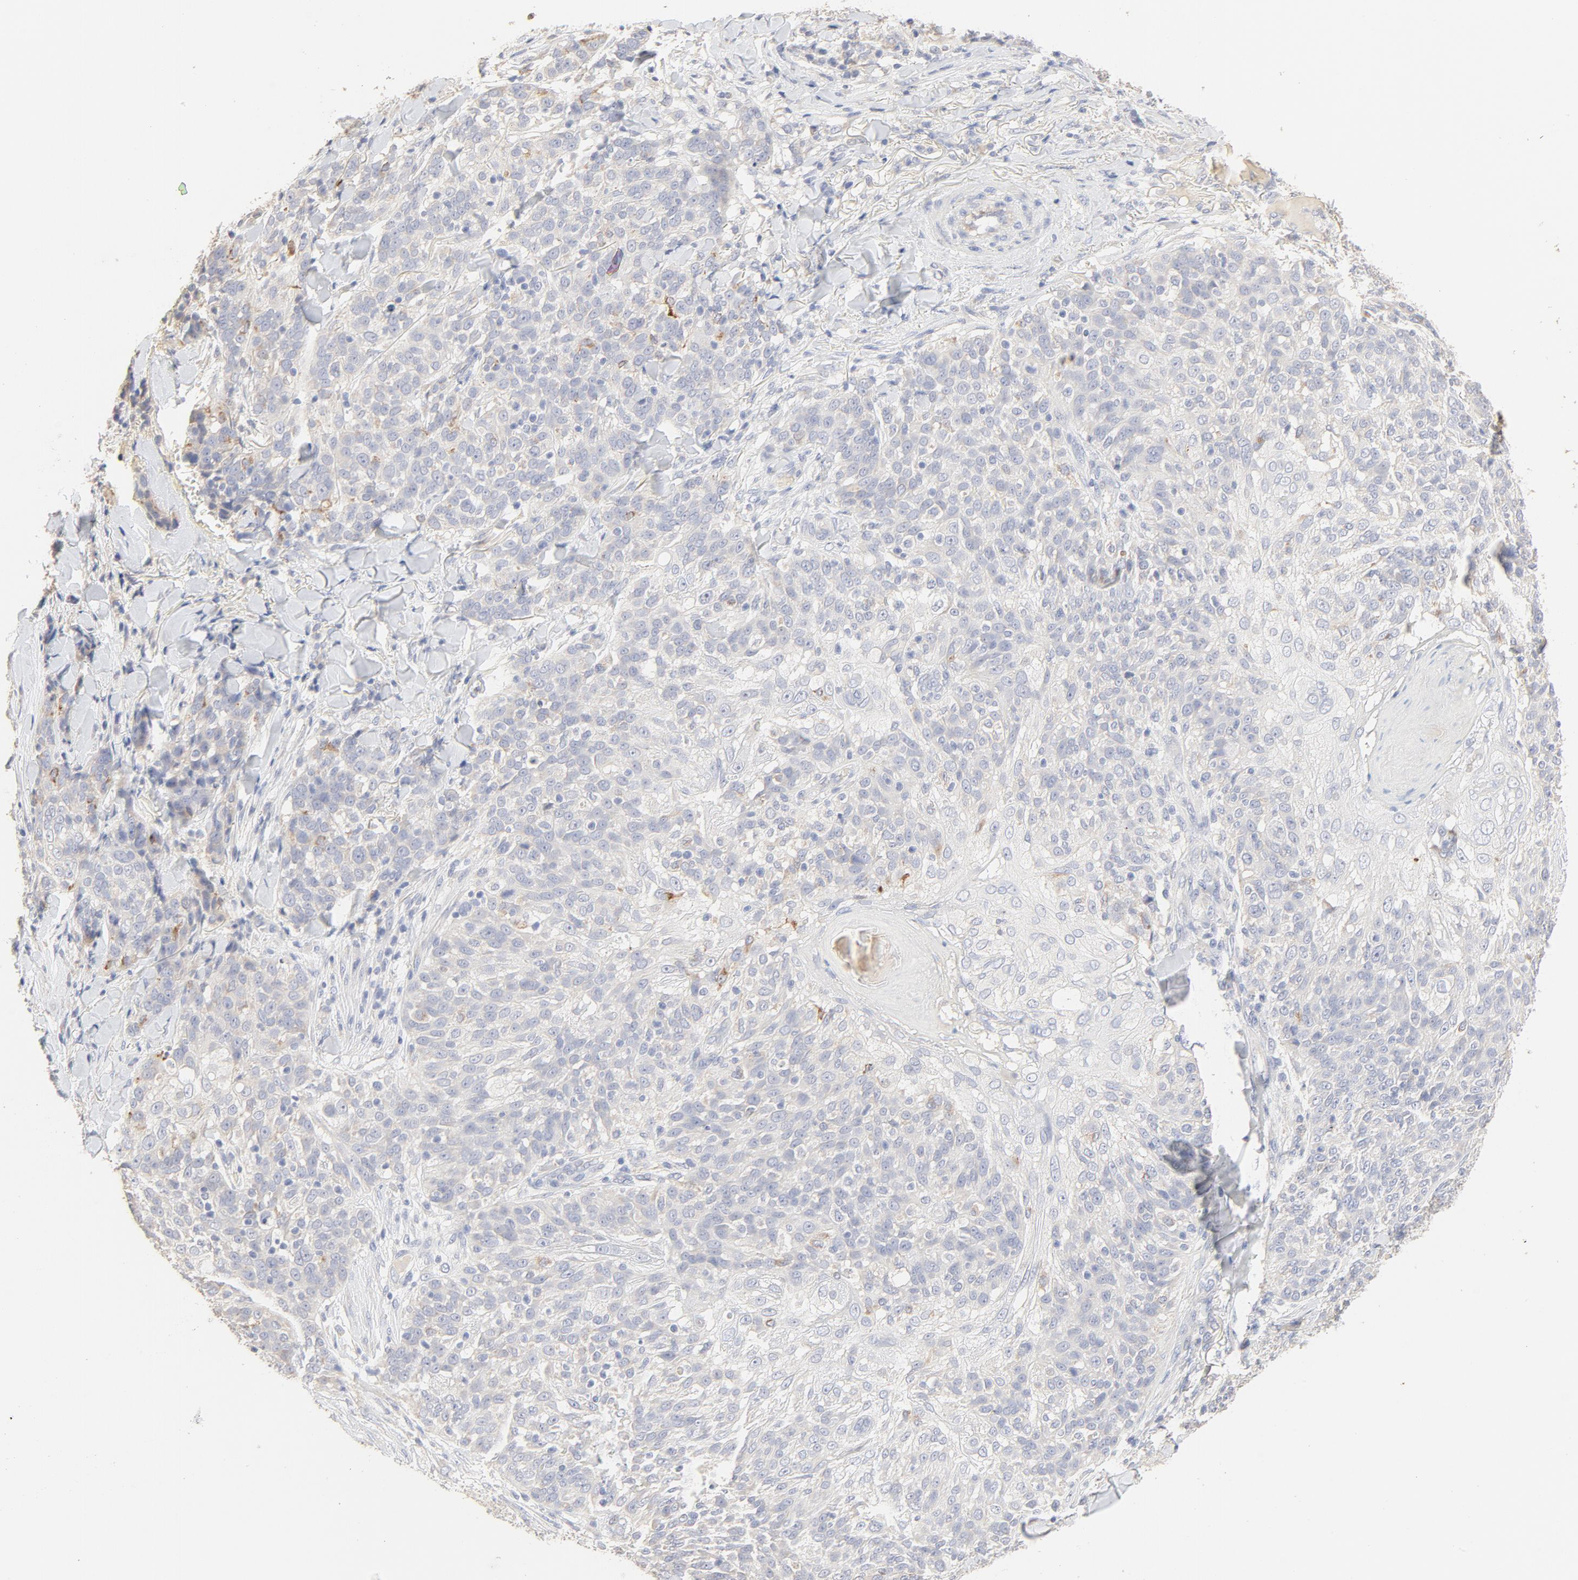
{"staining": {"intensity": "negative", "quantity": "none", "location": "none"}, "tissue": "skin cancer", "cell_type": "Tumor cells", "image_type": "cancer", "snomed": [{"axis": "morphology", "description": "Normal tissue, NOS"}, {"axis": "morphology", "description": "Squamous cell carcinoma, NOS"}, {"axis": "topography", "description": "Skin"}], "caption": "High power microscopy image of an IHC photomicrograph of skin squamous cell carcinoma, revealing no significant staining in tumor cells.", "gene": "FCGBP", "patient": {"sex": "female", "age": 83}}